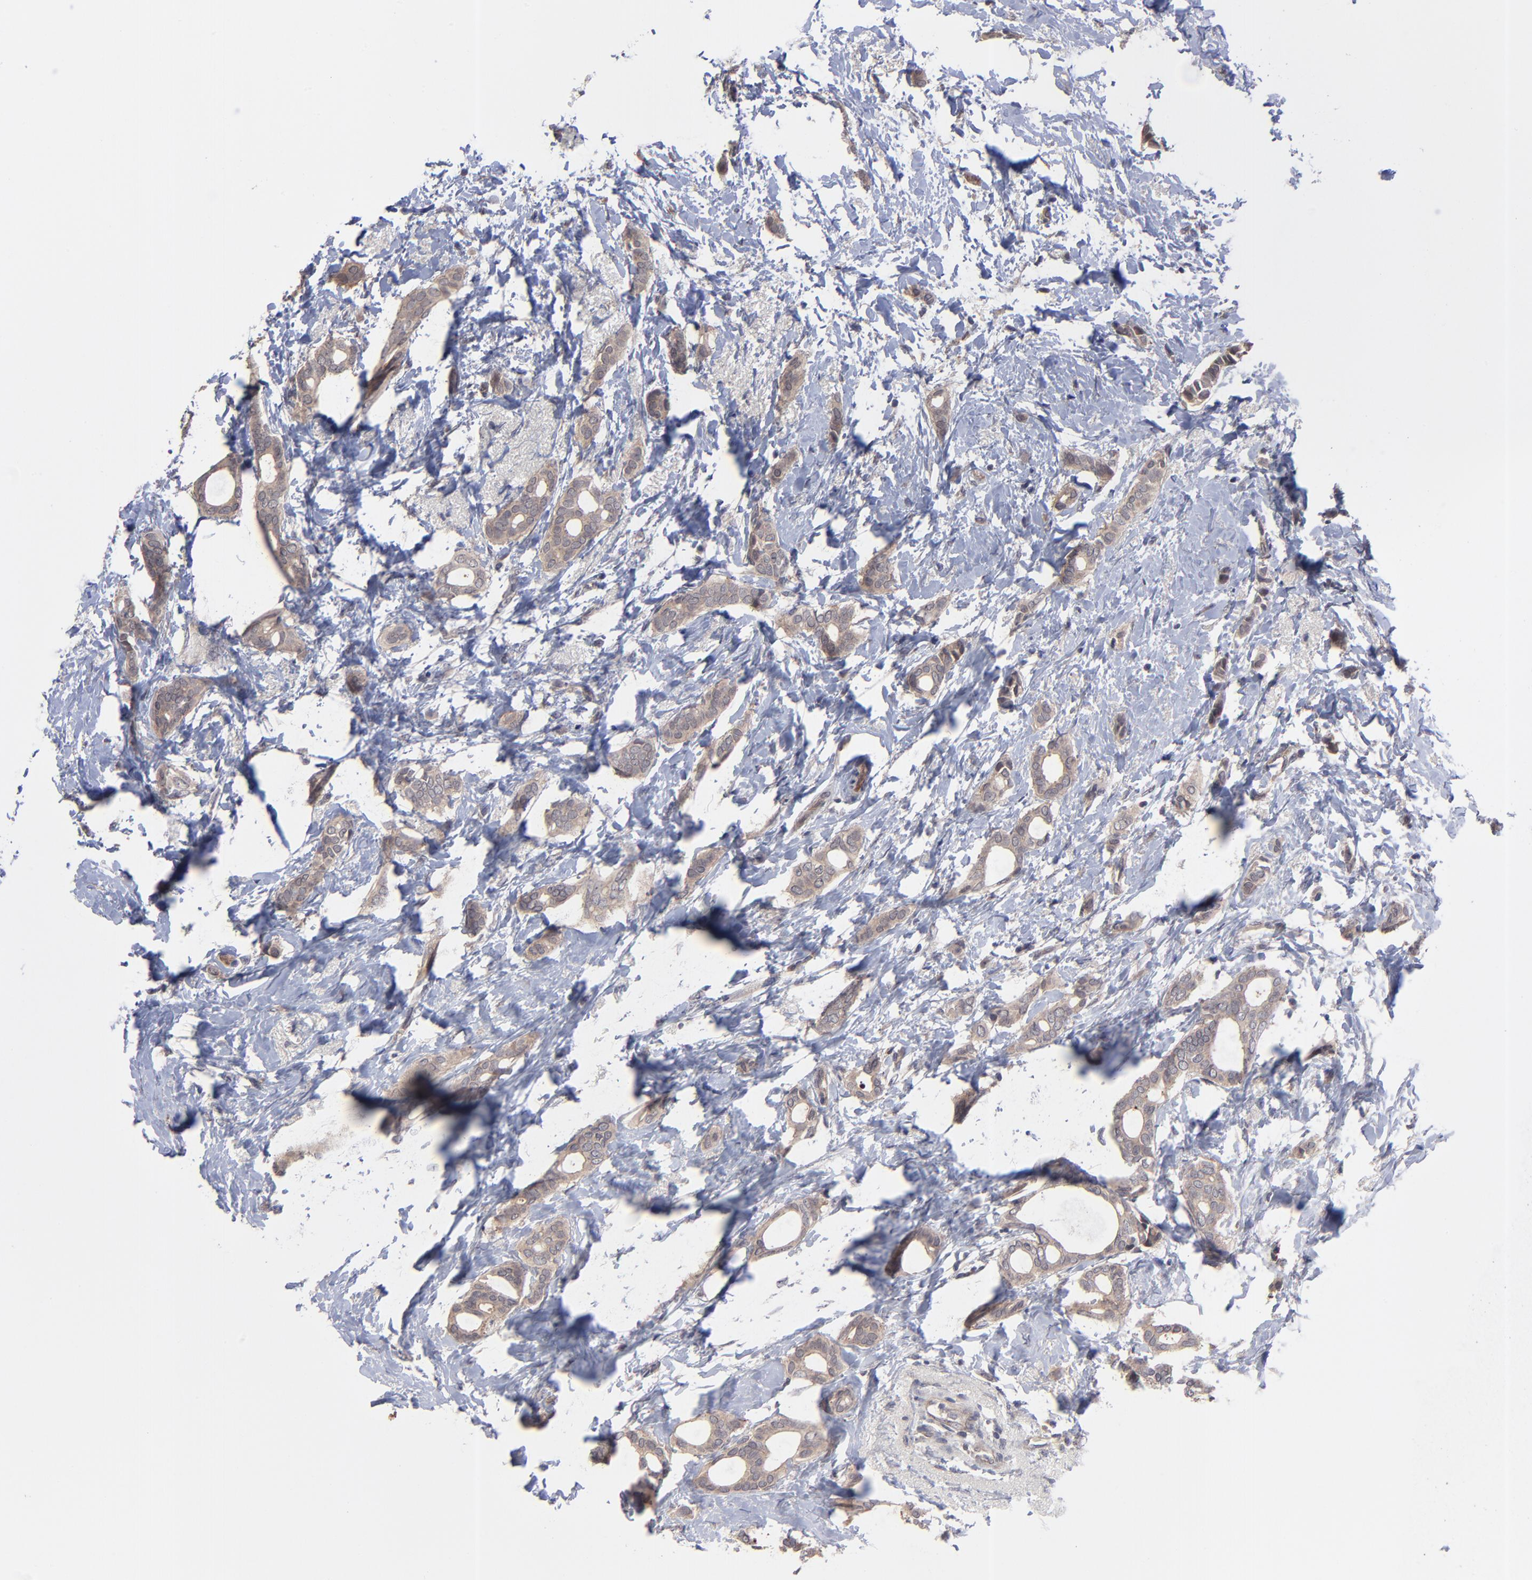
{"staining": {"intensity": "weak", "quantity": ">75%", "location": "cytoplasmic/membranous"}, "tissue": "breast cancer", "cell_type": "Tumor cells", "image_type": "cancer", "snomed": [{"axis": "morphology", "description": "Duct carcinoma"}, {"axis": "topography", "description": "Breast"}], "caption": "Immunohistochemical staining of breast infiltrating ductal carcinoma shows low levels of weak cytoplasmic/membranous protein staining in about >75% of tumor cells.", "gene": "ZNF780B", "patient": {"sex": "female", "age": 54}}